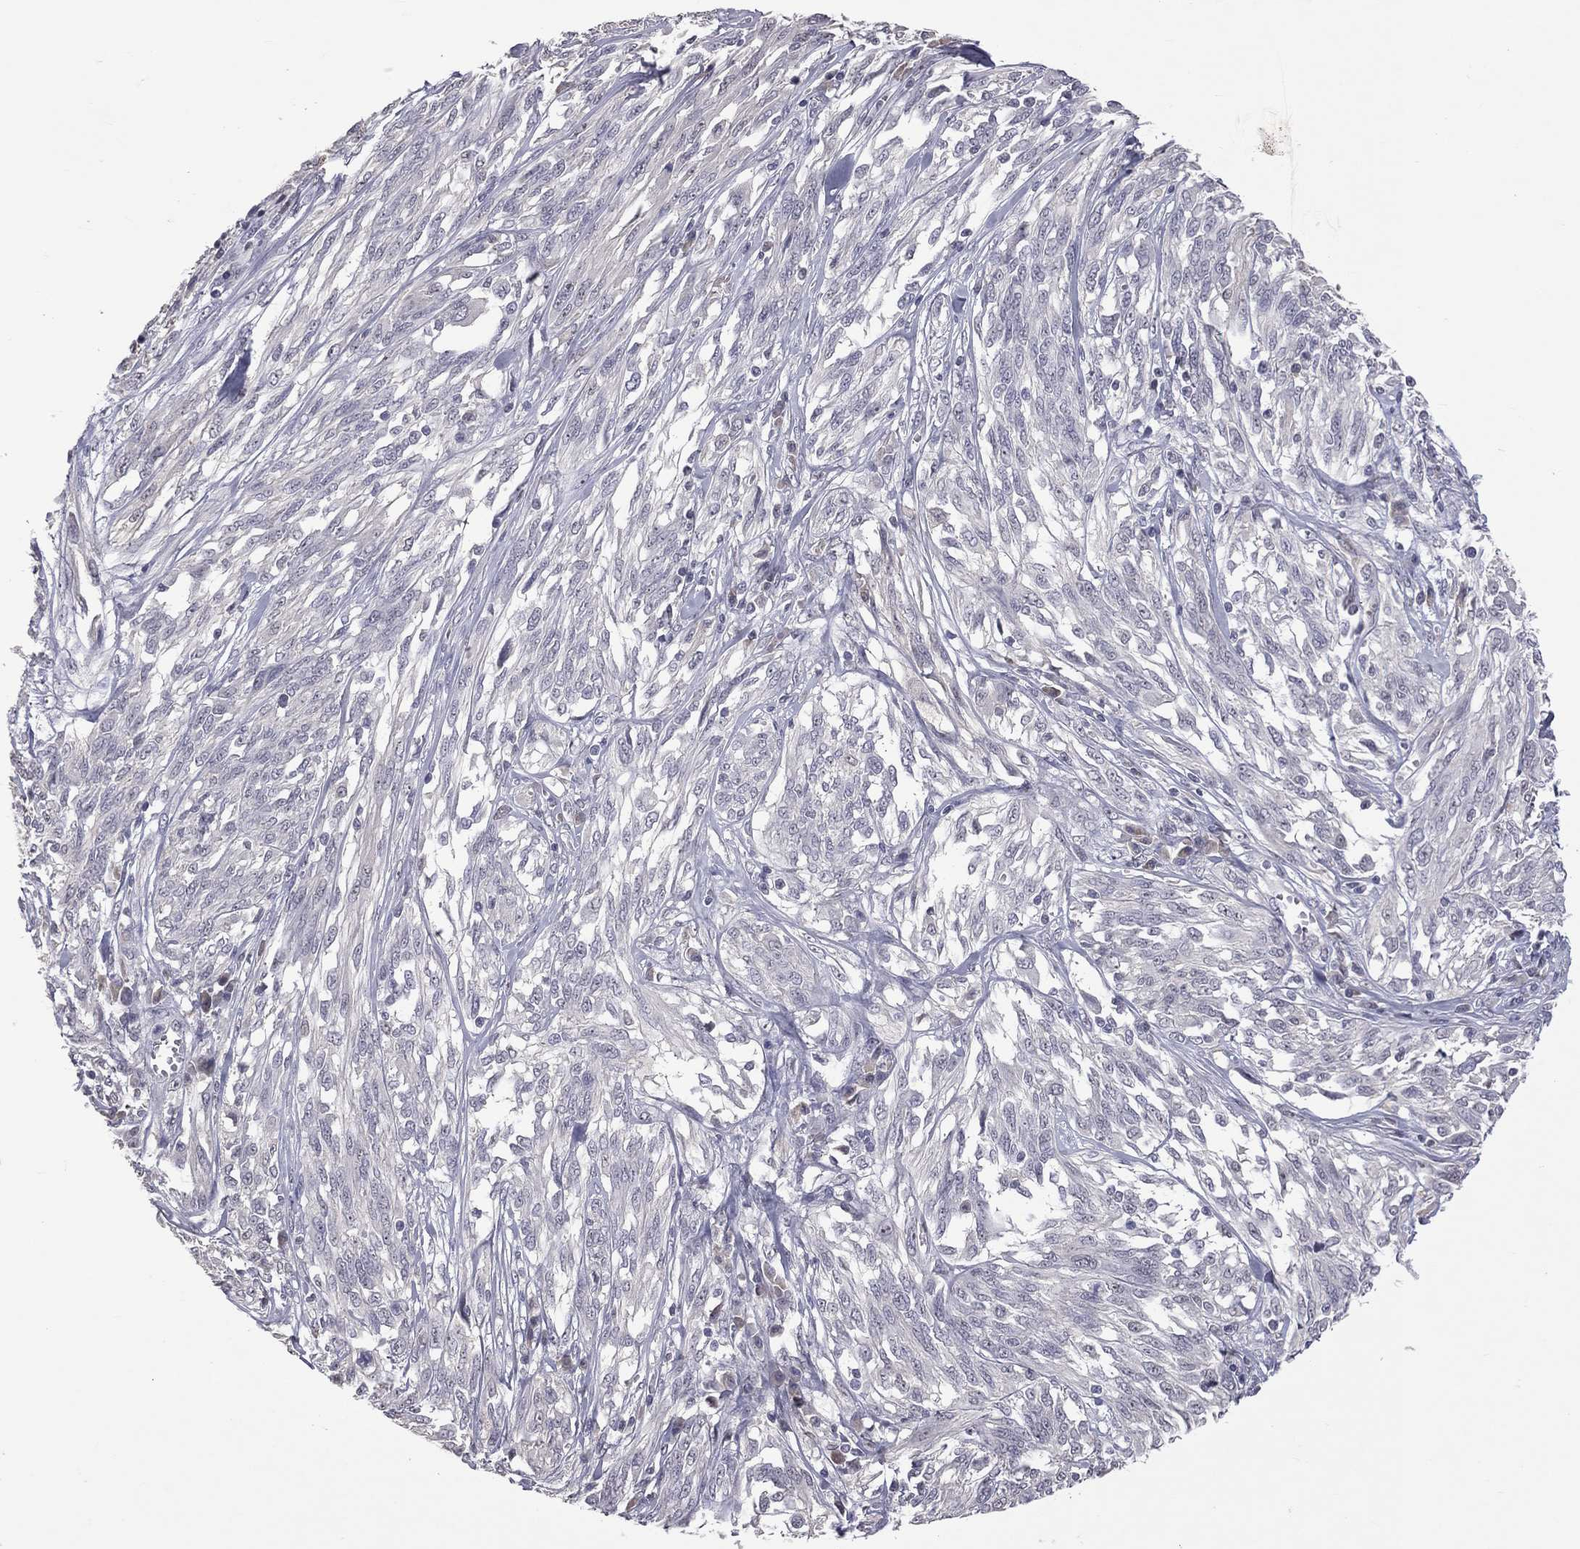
{"staining": {"intensity": "negative", "quantity": "none", "location": "none"}, "tissue": "melanoma", "cell_type": "Tumor cells", "image_type": "cancer", "snomed": [{"axis": "morphology", "description": "Malignant melanoma, NOS"}, {"axis": "topography", "description": "Skin"}], "caption": "Immunohistochemistry micrograph of human malignant melanoma stained for a protein (brown), which shows no staining in tumor cells.", "gene": "DSG4", "patient": {"sex": "female", "age": 91}}